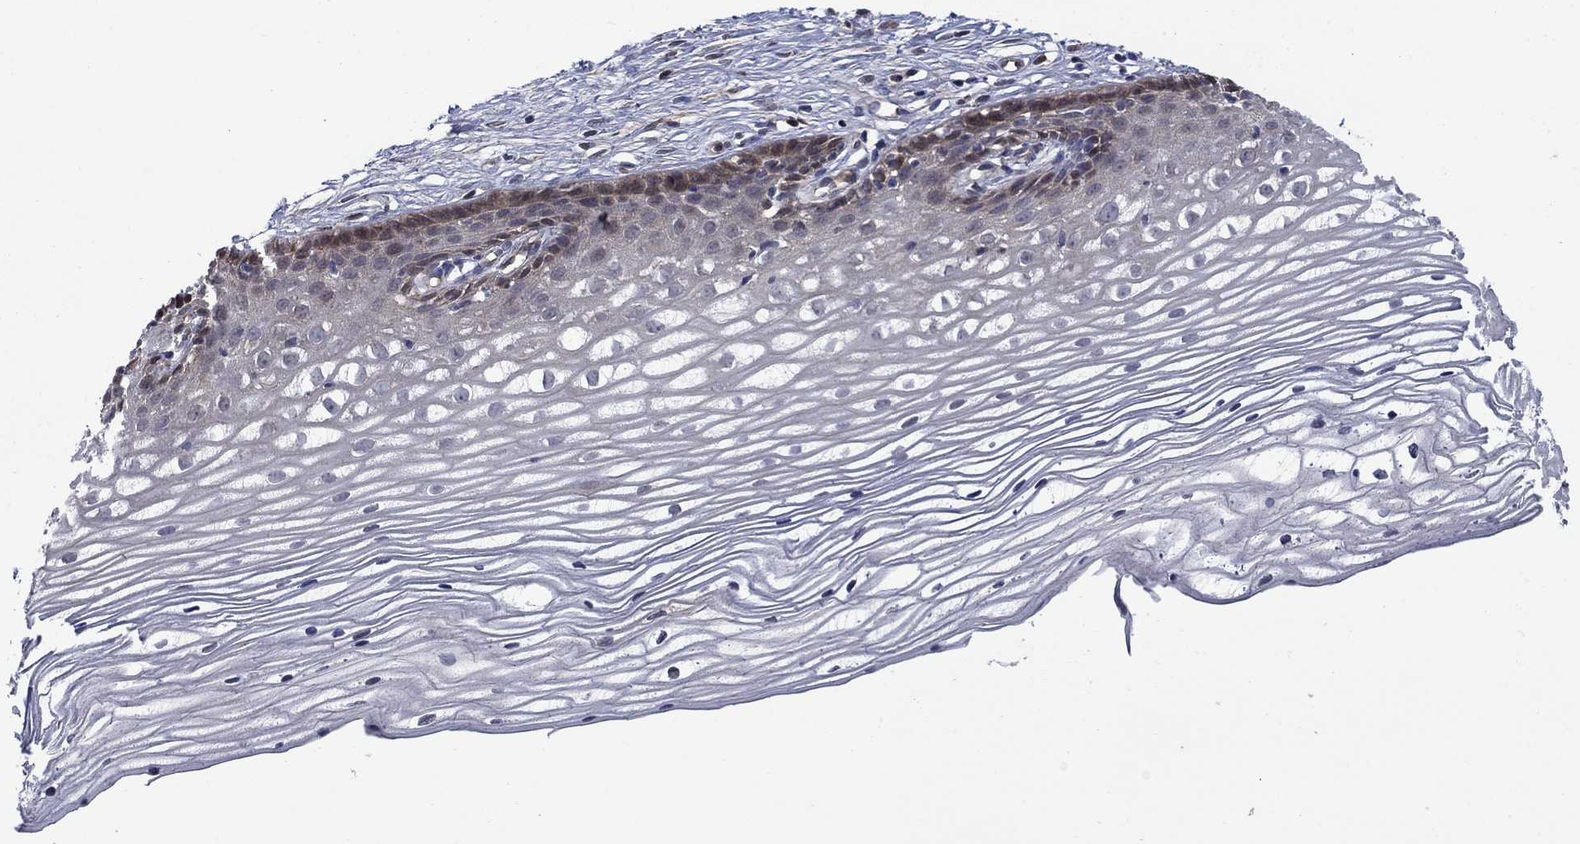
{"staining": {"intensity": "negative", "quantity": "none", "location": "none"}, "tissue": "cervix", "cell_type": "Glandular cells", "image_type": "normal", "snomed": [{"axis": "morphology", "description": "Normal tissue, NOS"}, {"axis": "topography", "description": "Cervix"}], "caption": "IHC of unremarkable human cervix reveals no staining in glandular cells.", "gene": "PDZD2", "patient": {"sex": "female", "age": 40}}